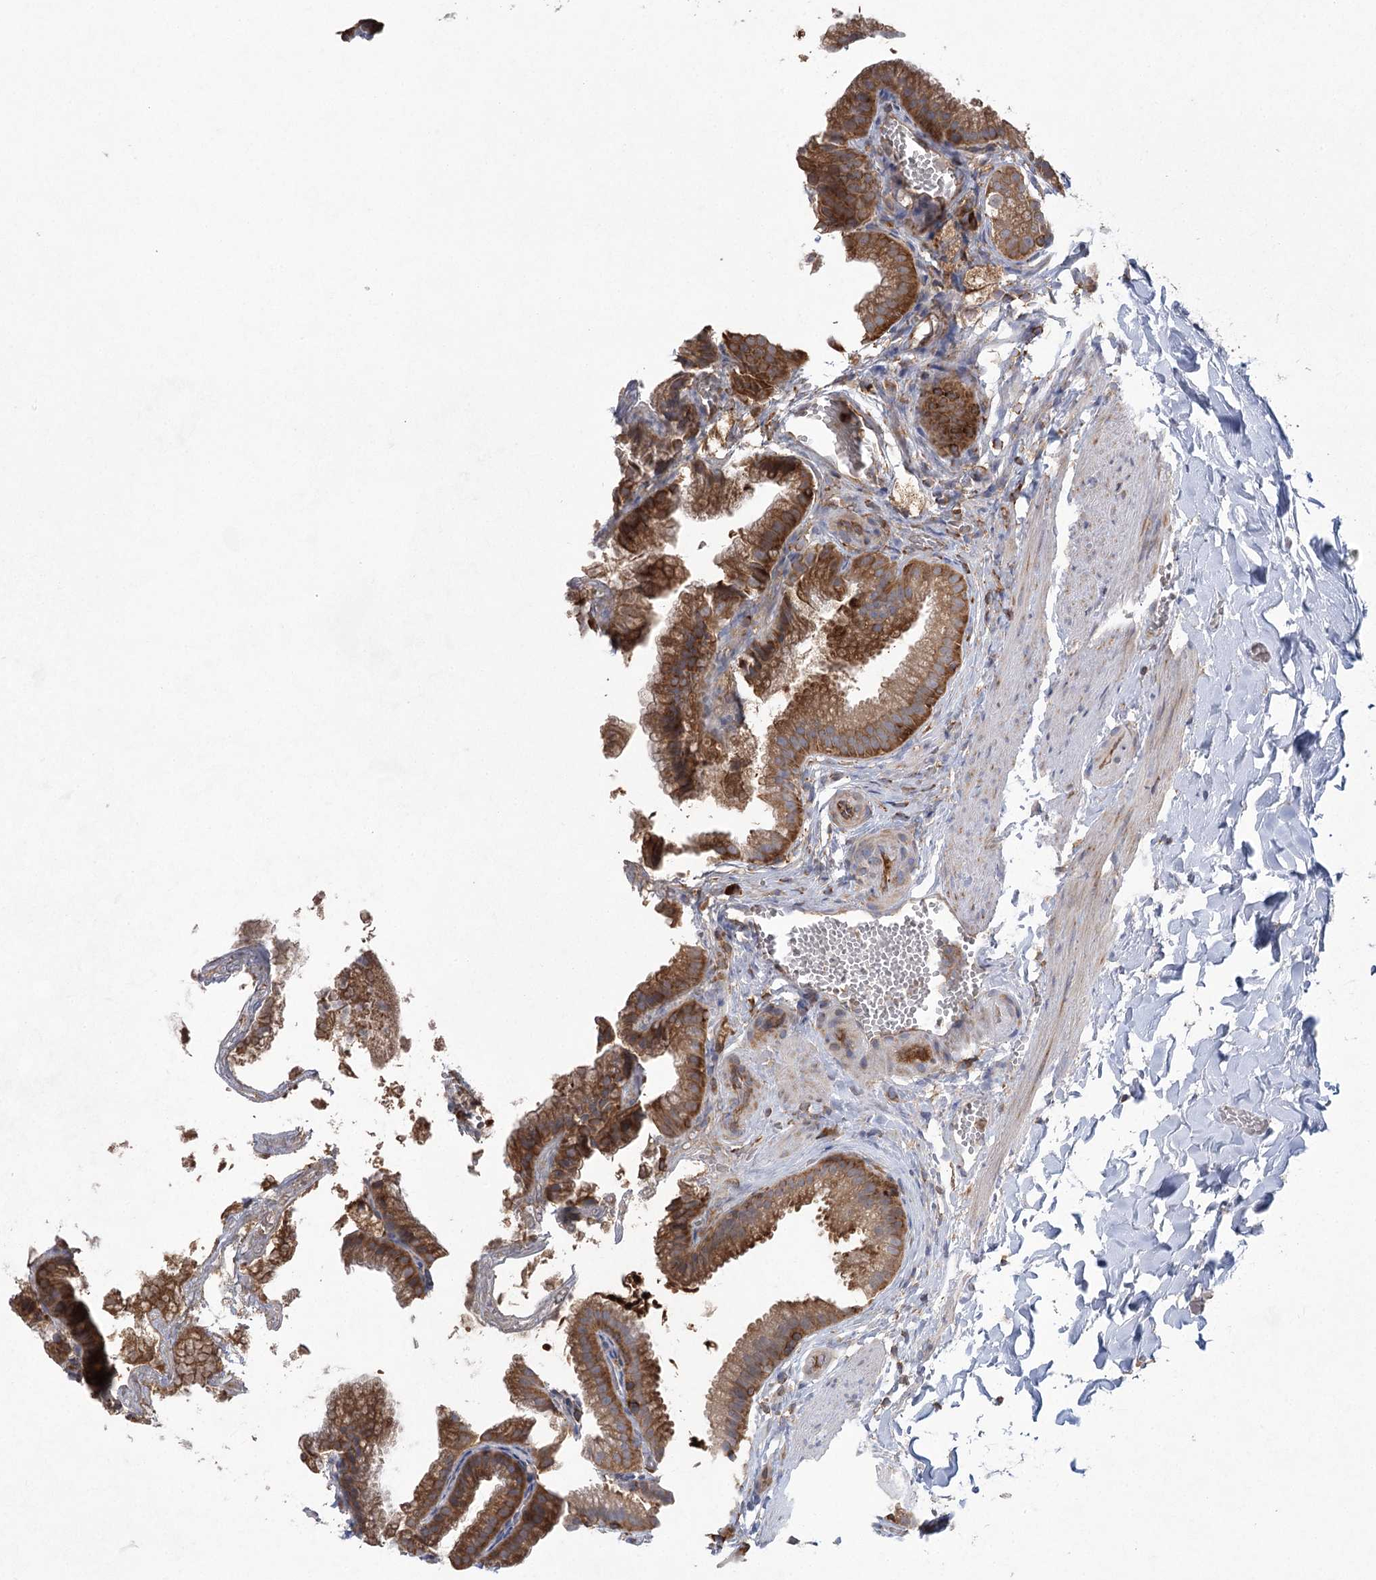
{"staining": {"intensity": "strong", "quantity": ">75%", "location": "cytoplasmic/membranous"}, "tissue": "gallbladder", "cell_type": "Glandular cells", "image_type": "normal", "snomed": [{"axis": "morphology", "description": "Normal tissue, NOS"}, {"axis": "topography", "description": "Gallbladder"}], "caption": "Immunohistochemical staining of unremarkable gallbladder displays strong cytoplasmic/membranous protein positivity in about >75% of glandular cells.", "gene": "EIF3A", "patient": {"sex": "male", "age": 38}}